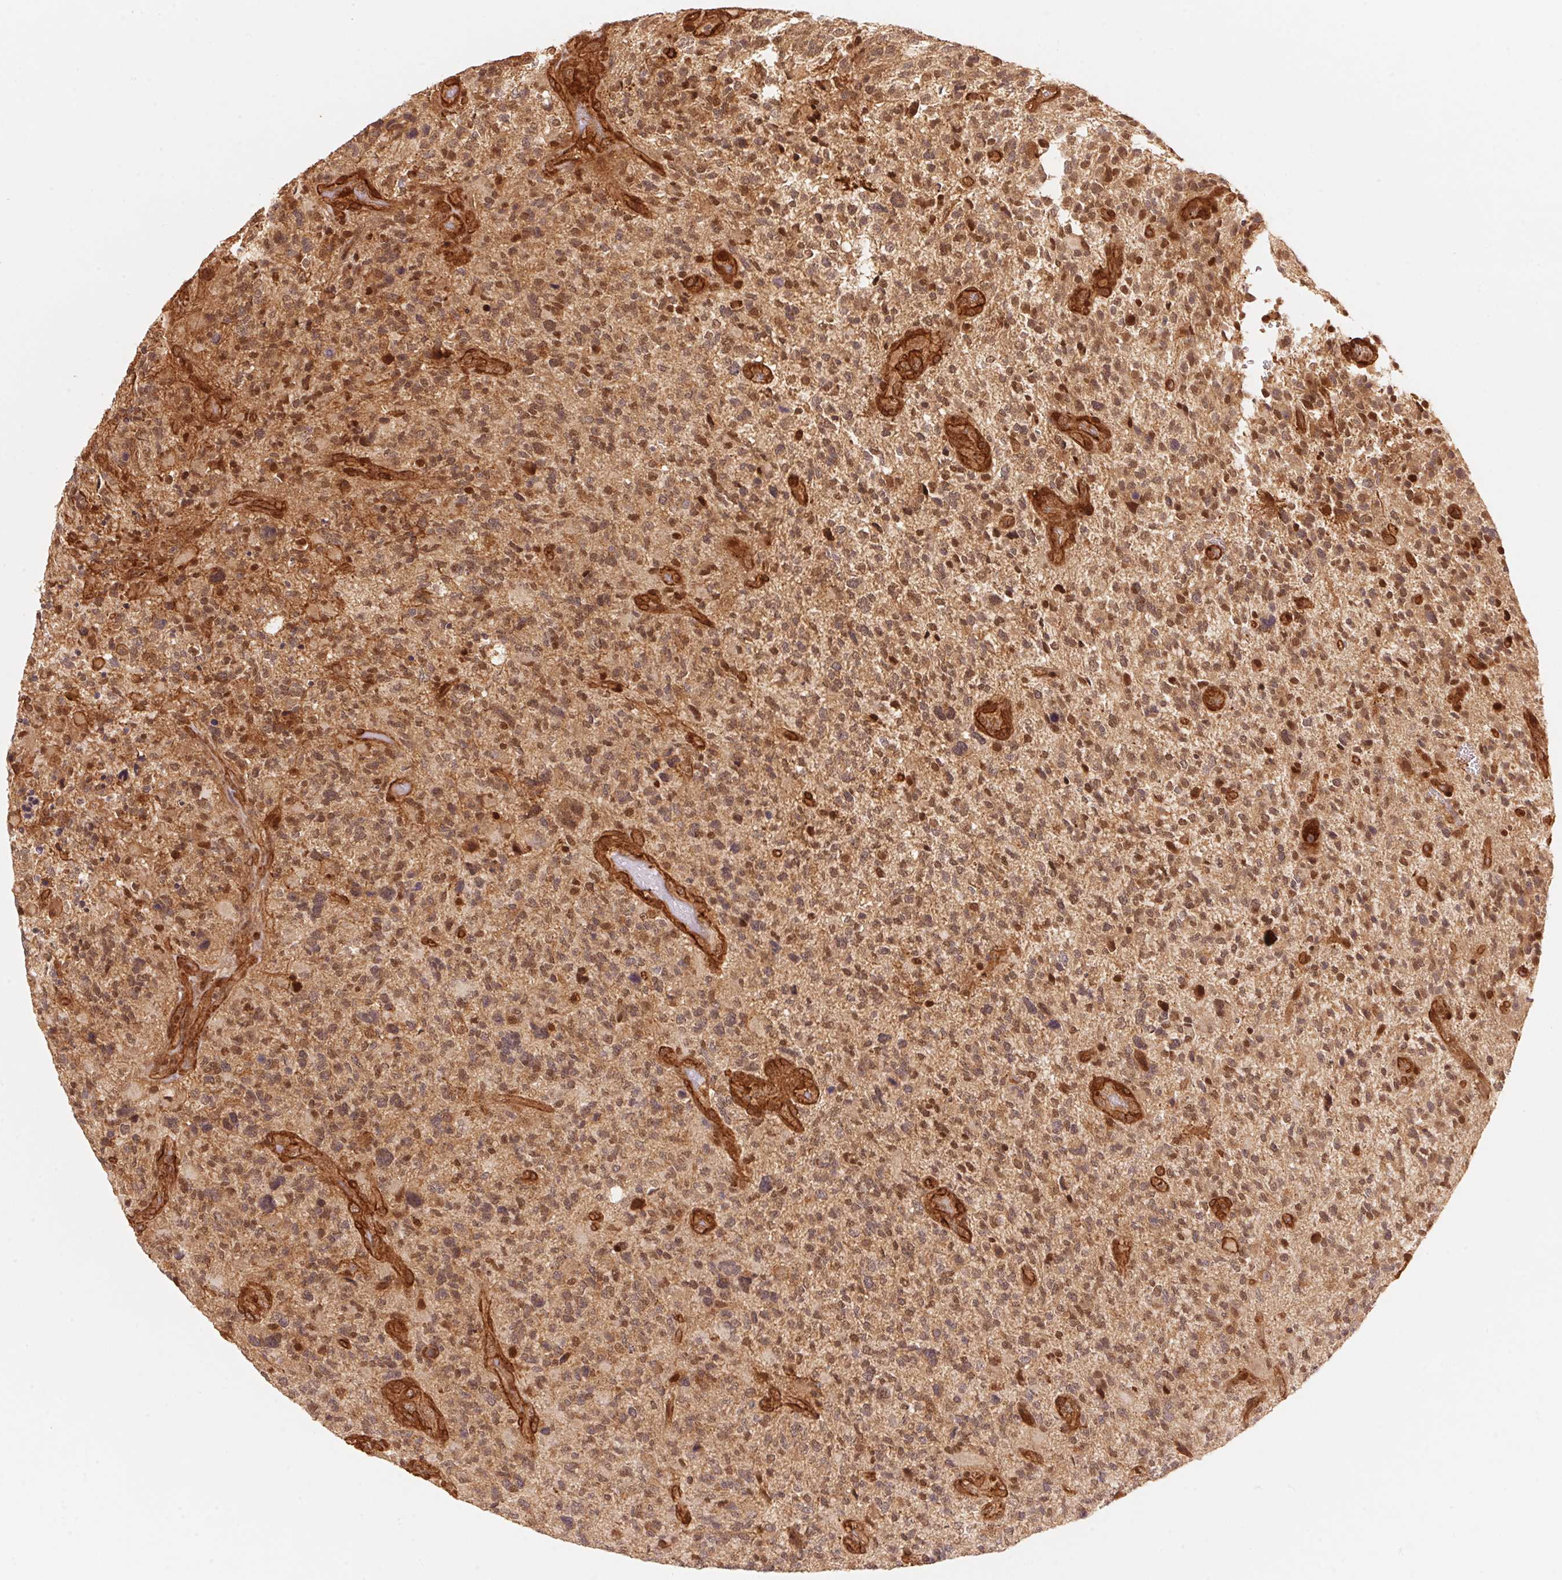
{"staining": {"intensity": "moderate", "quantity": "25%-75%", "location": "nuclear"}, "tissue": "glioma", "cell_type": "Tumor cells", "image_type": "cancer", "snomed": [{"axis": "morphology", "description": "Glioma, malignant, High grade"}, {"axis": "topography", "description": "Brain"}], "caption": "Moderate nuclear protein positivity is appreciated in about 25%-75% of tumor cells in glioma.", "gene": "TNIP2", "patient": {"sex": "female", "age": 71}}